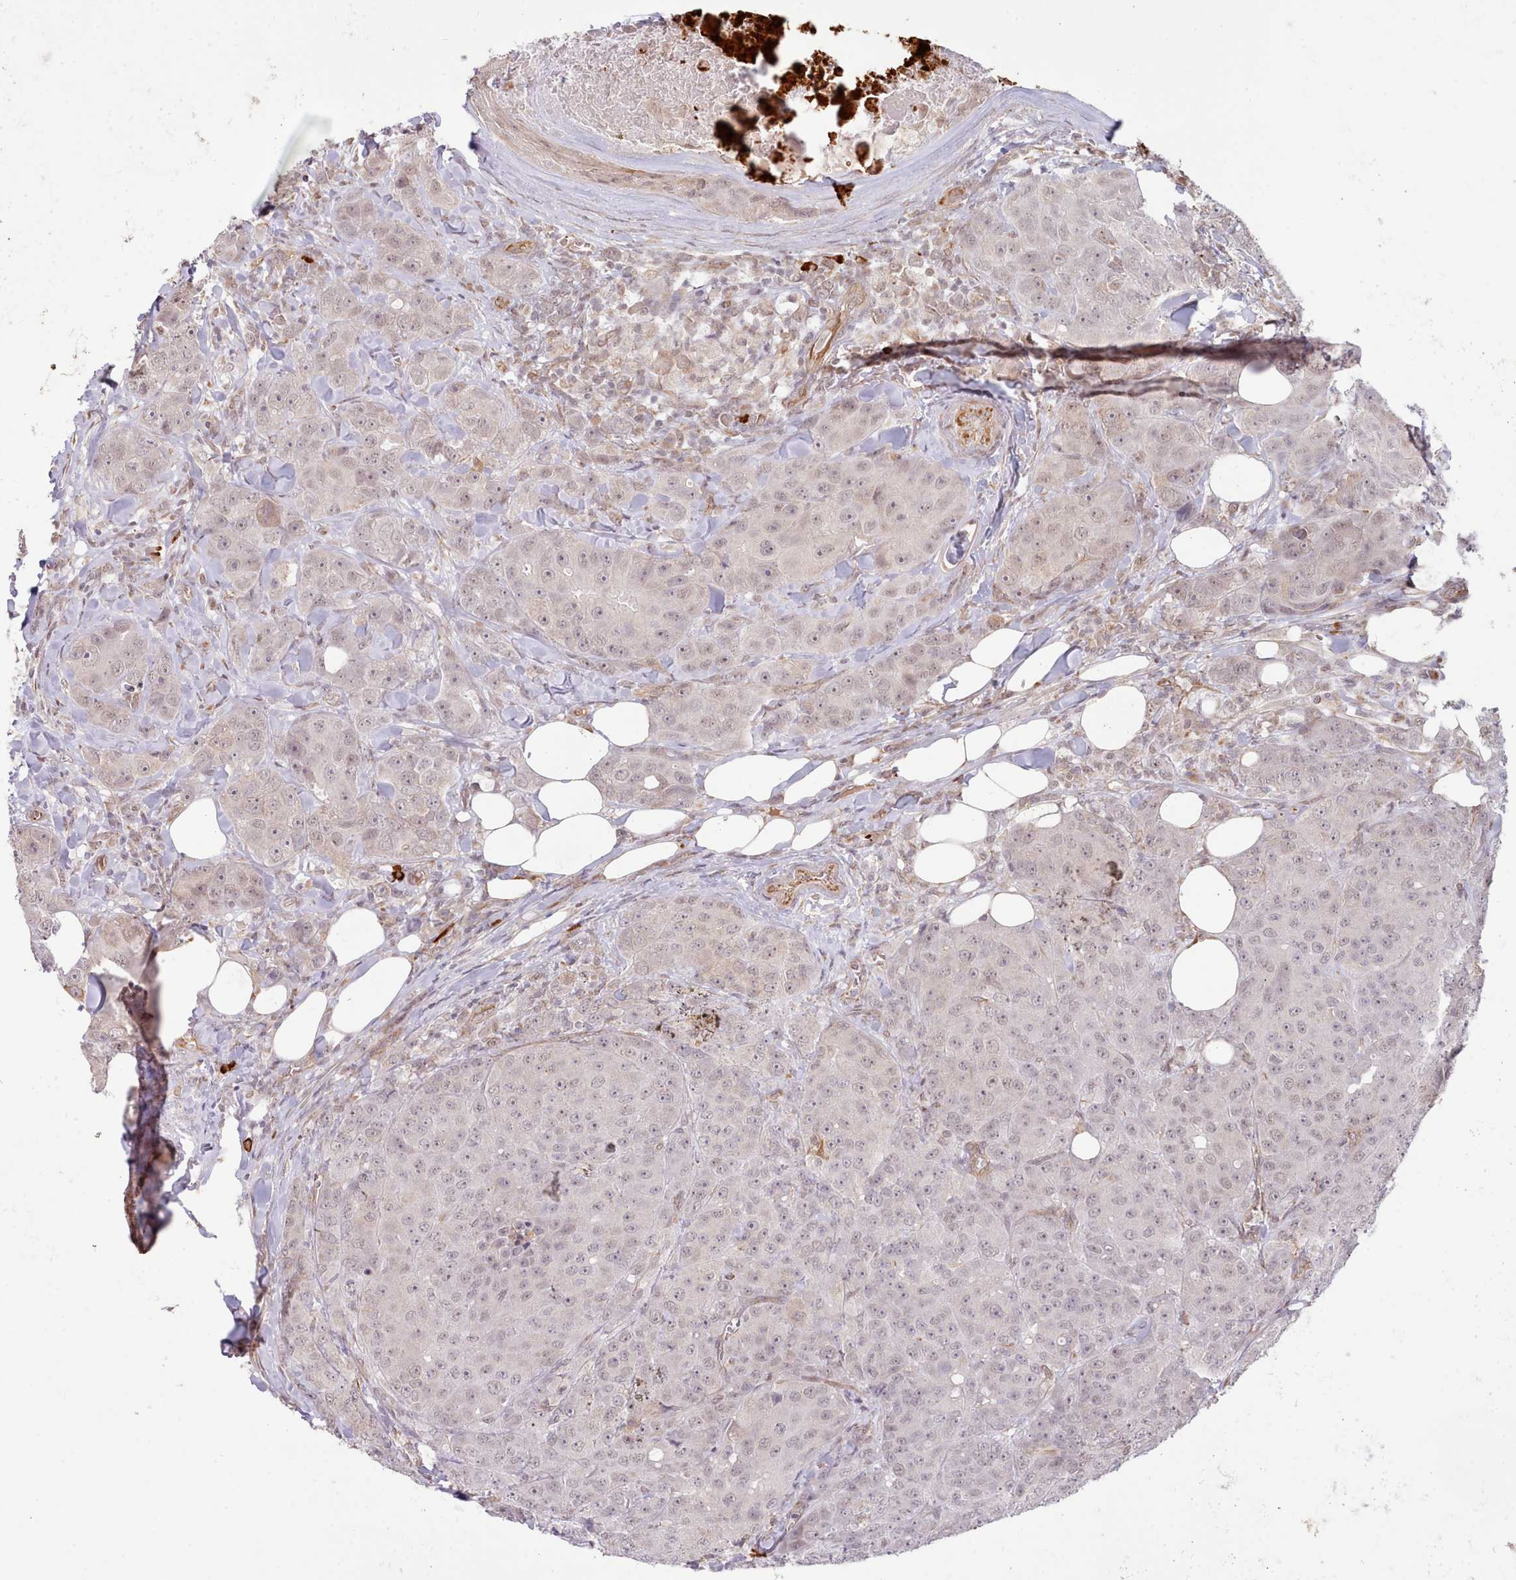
{"staining": {"intensity": "weak", "quantity": ">75%", "location": "nuclear"}, "tissue": "breast cancer", "cell_type": "Tumor cells", "image_type": "cancer", "snomed": [{"axis": "morphology", "description": "Duct carcinoma"}, {"axis": "topography", "description": "Breast"}], "caption": "Breast infiltrating ductal carcinoma tissue demonstrates weak nuclear positivity in about >75% of tumor cells", "gene": "ZC3H13", "patient": {"sex": "female", "age": 43}}